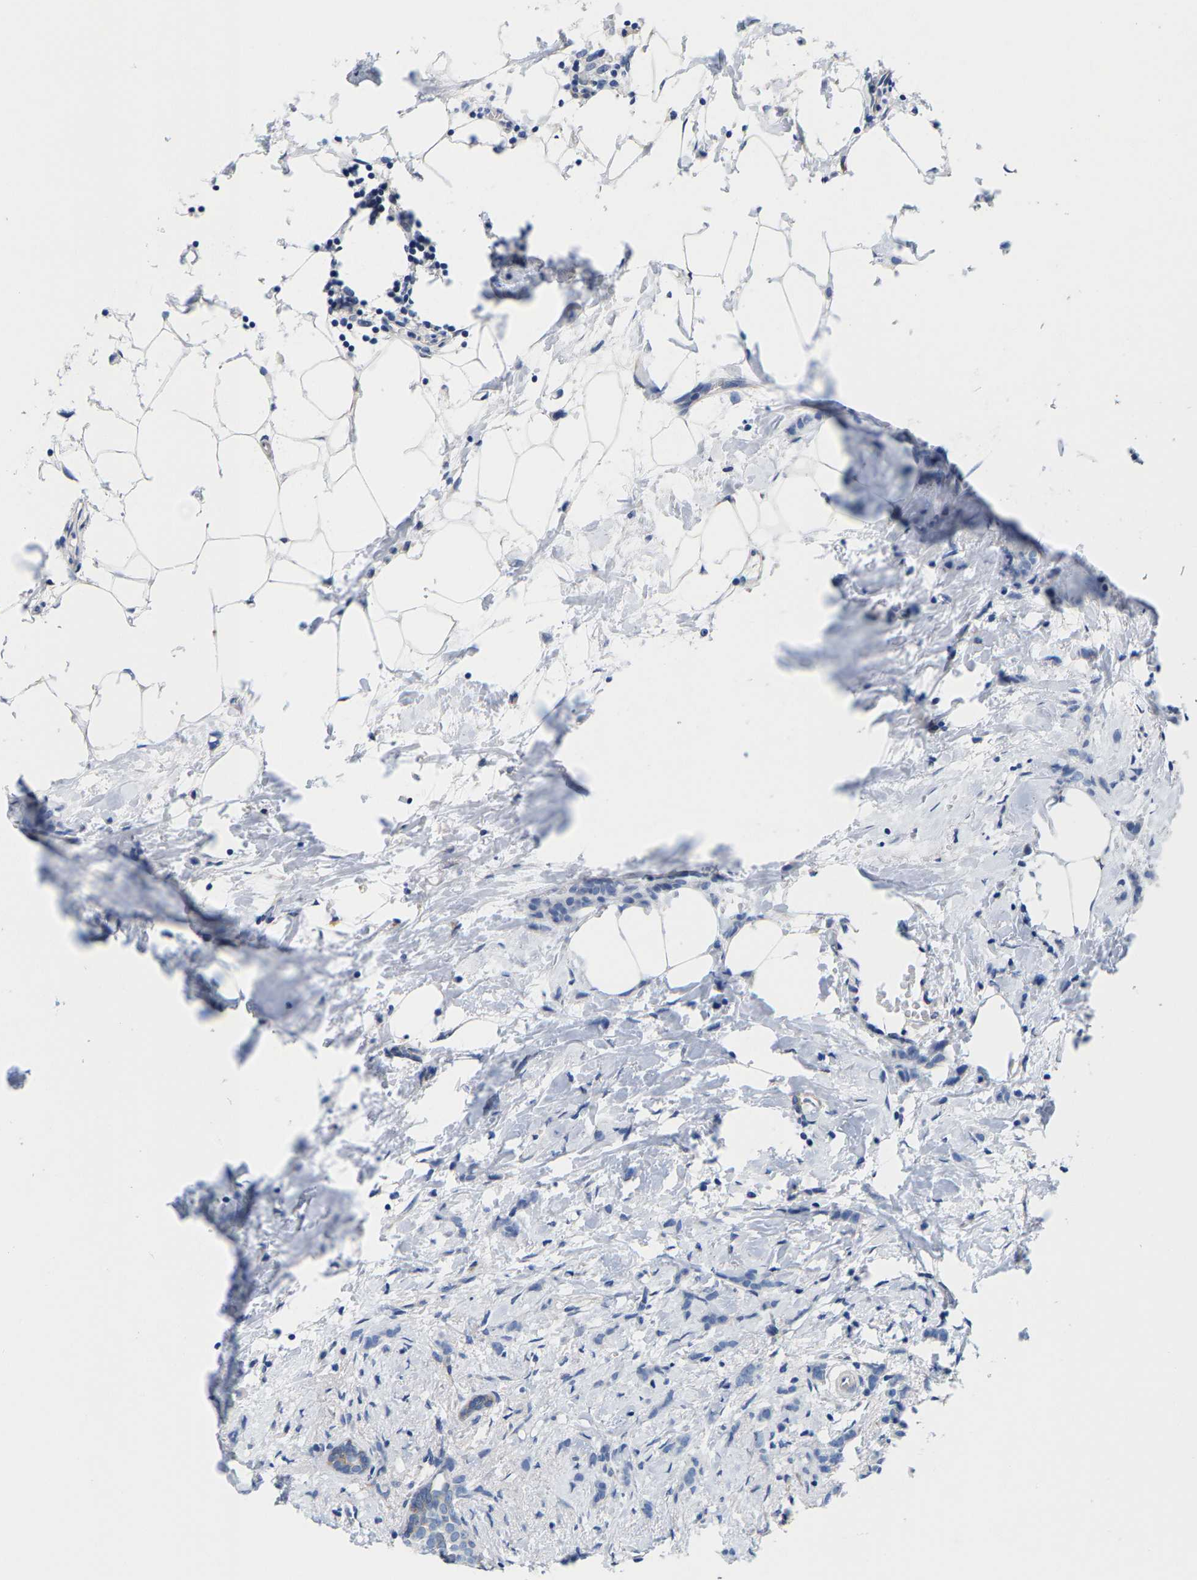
{"staining": {"intensity": "negative", "quantity": "none", "location": "none"}, "tissue": "breast cancer", "cell_type": "Tumor cells", "image_type": "cancer", "snomed": [{"axis": "morphology", "description": "Lobular carcinoma, in situ"}, {"axis": "morphology", "description": "Lobular carcinoma"}, {"axis": "topography", "description": "Breast"}], "caption": "Immunohistochemistry (IHC) photomicrograph of neoplastic tissue: breast cancer (lobular carcinoma) stained with DAB shows no significant protein positivity in tumor cells. (DAB immunohistochemistry with hematoxylin counter stain).", "gene": "DSCAM", "patient": {"sex": "female", "age": 41}}